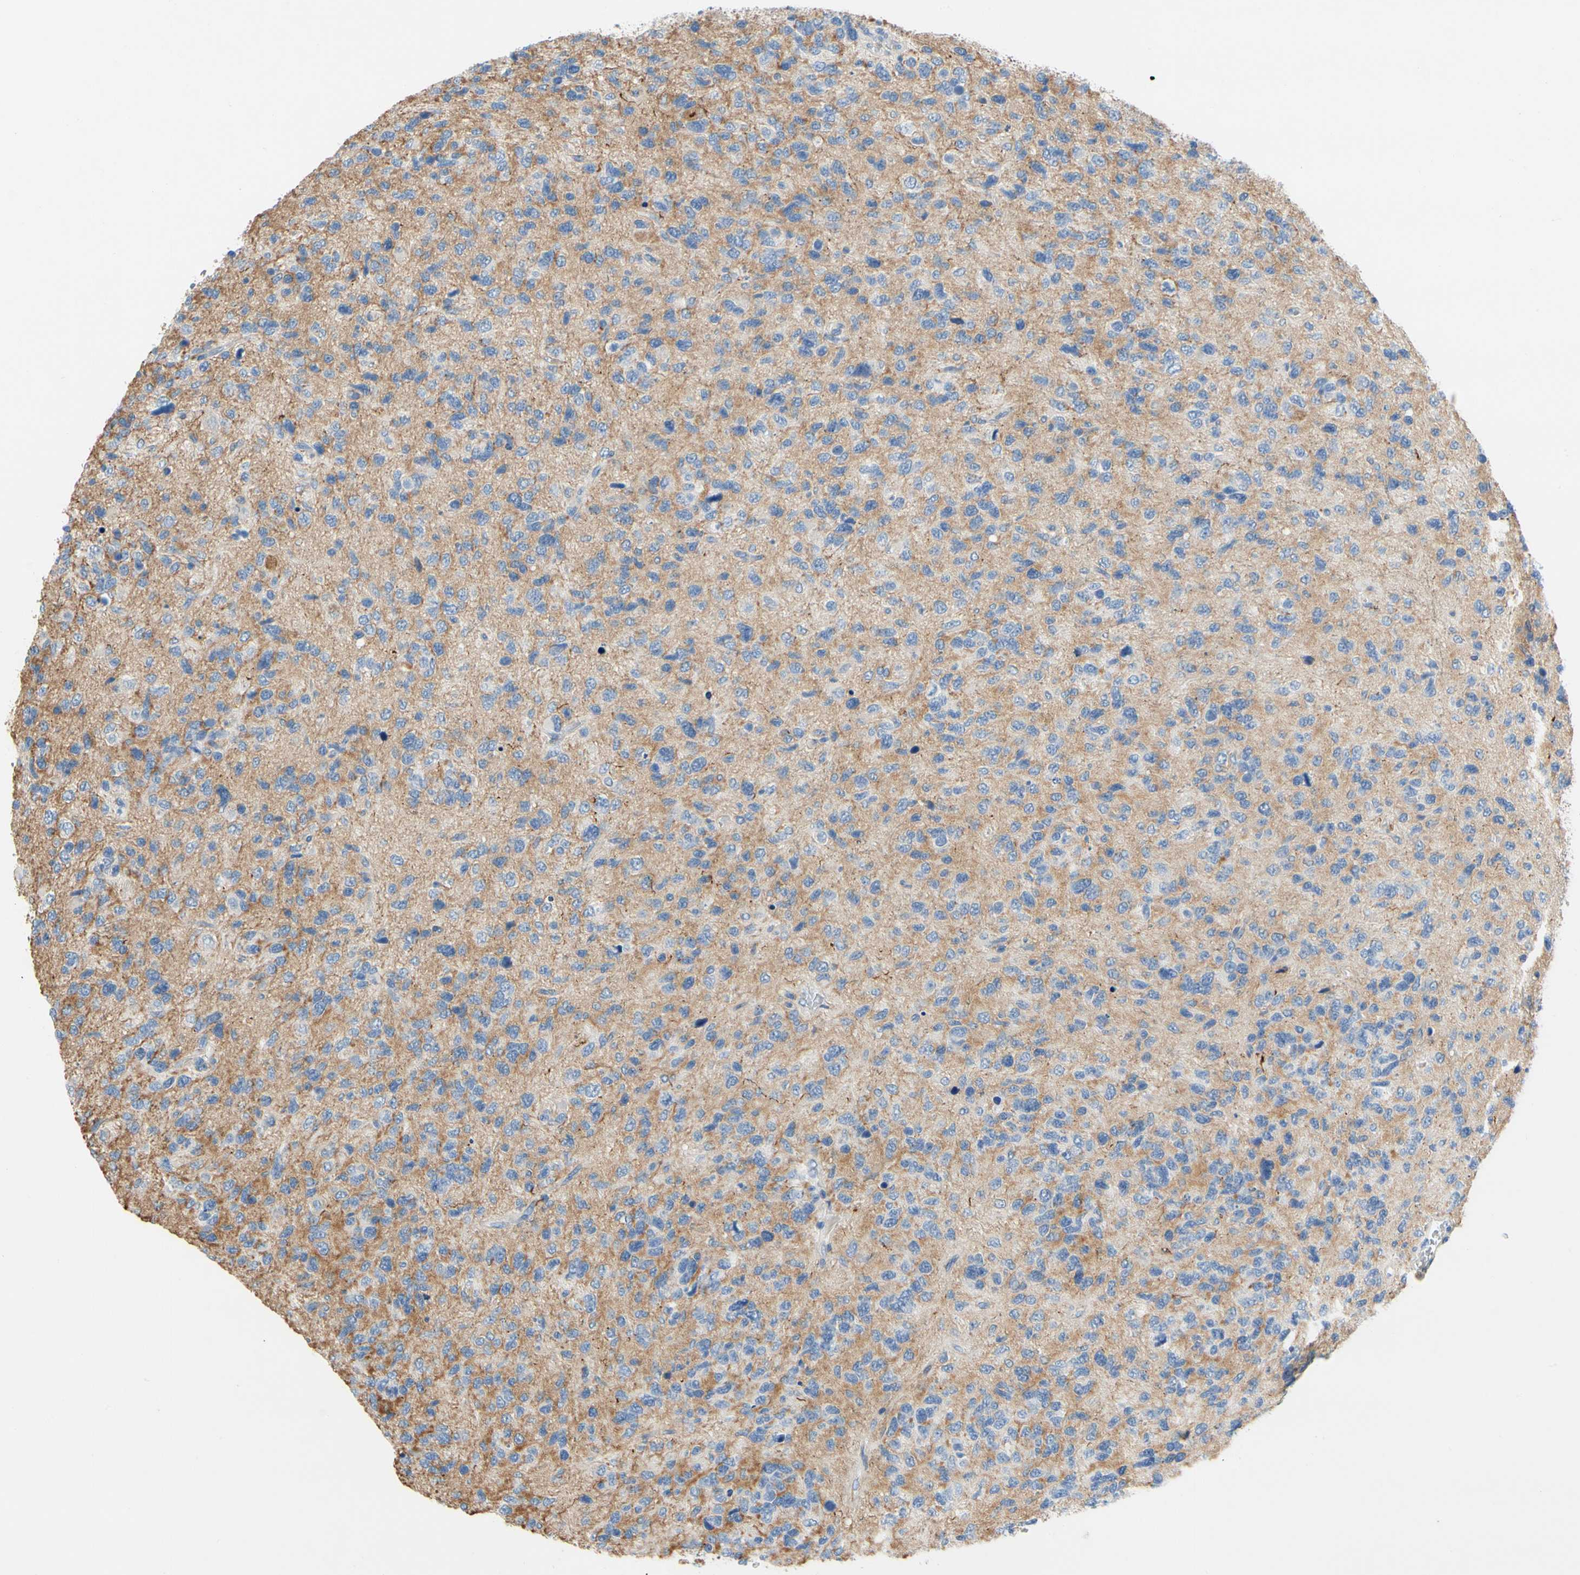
{"staining": {"intensity": "negative", "quantity": "none", "location": "none"}, "tissue": "glioma", "cell_type": "Tumor cells", "image_type": "cancer", "snomed": [{"axis": "morphology", "description": "Glioma, malignant, High grade"}, {"axis": "topography", "description": "Brain"}], "caption": "This is an immunohistochemistry (IHC) image of malignant glioma (high-grade). There is no staining in tumor cells.", "gene": "CCM2L", "patient": {"sex": "female", "age": 58}}